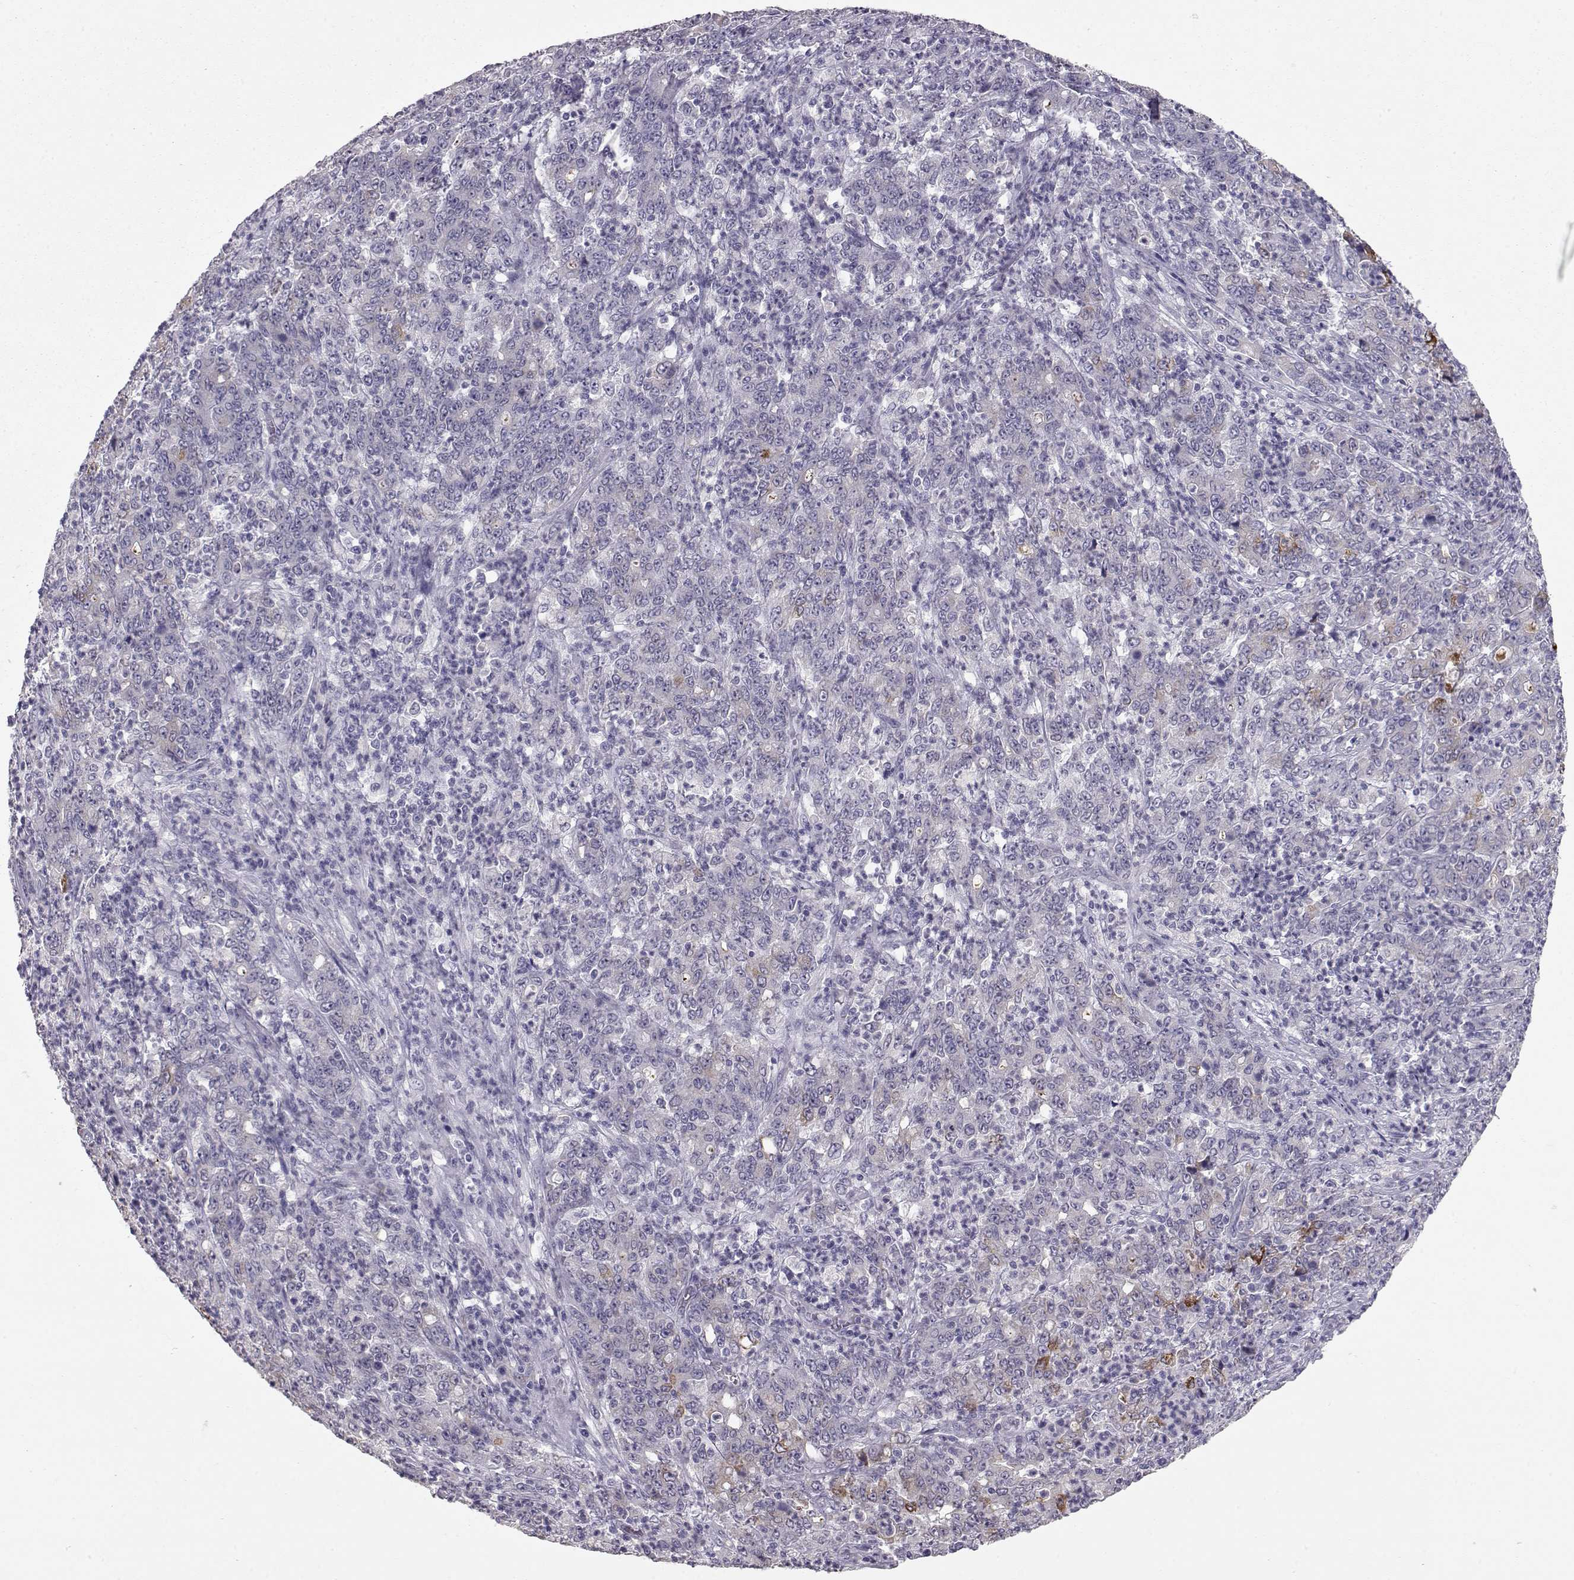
{"staining": {"intensity": "strong", "quantity": "<25%", "location": "cytoplasmic/membranous"}, "tissue": "stomach cancer", "cell_type": "Tumor cells", "image_type": "cancer", "snomed": [{"axis": "morphology", "description": "Adenocarcinoma, NOS"}, {"axis": "topography", "description": "Stomach, lower"}], "caption": "Stomach adenocarcinoma stained for a protein displays strong cytoplasmic/membranous positivity in tumor cells.", "gene": "LAMB3", "patient": {"sex": "female", "age": 71}}